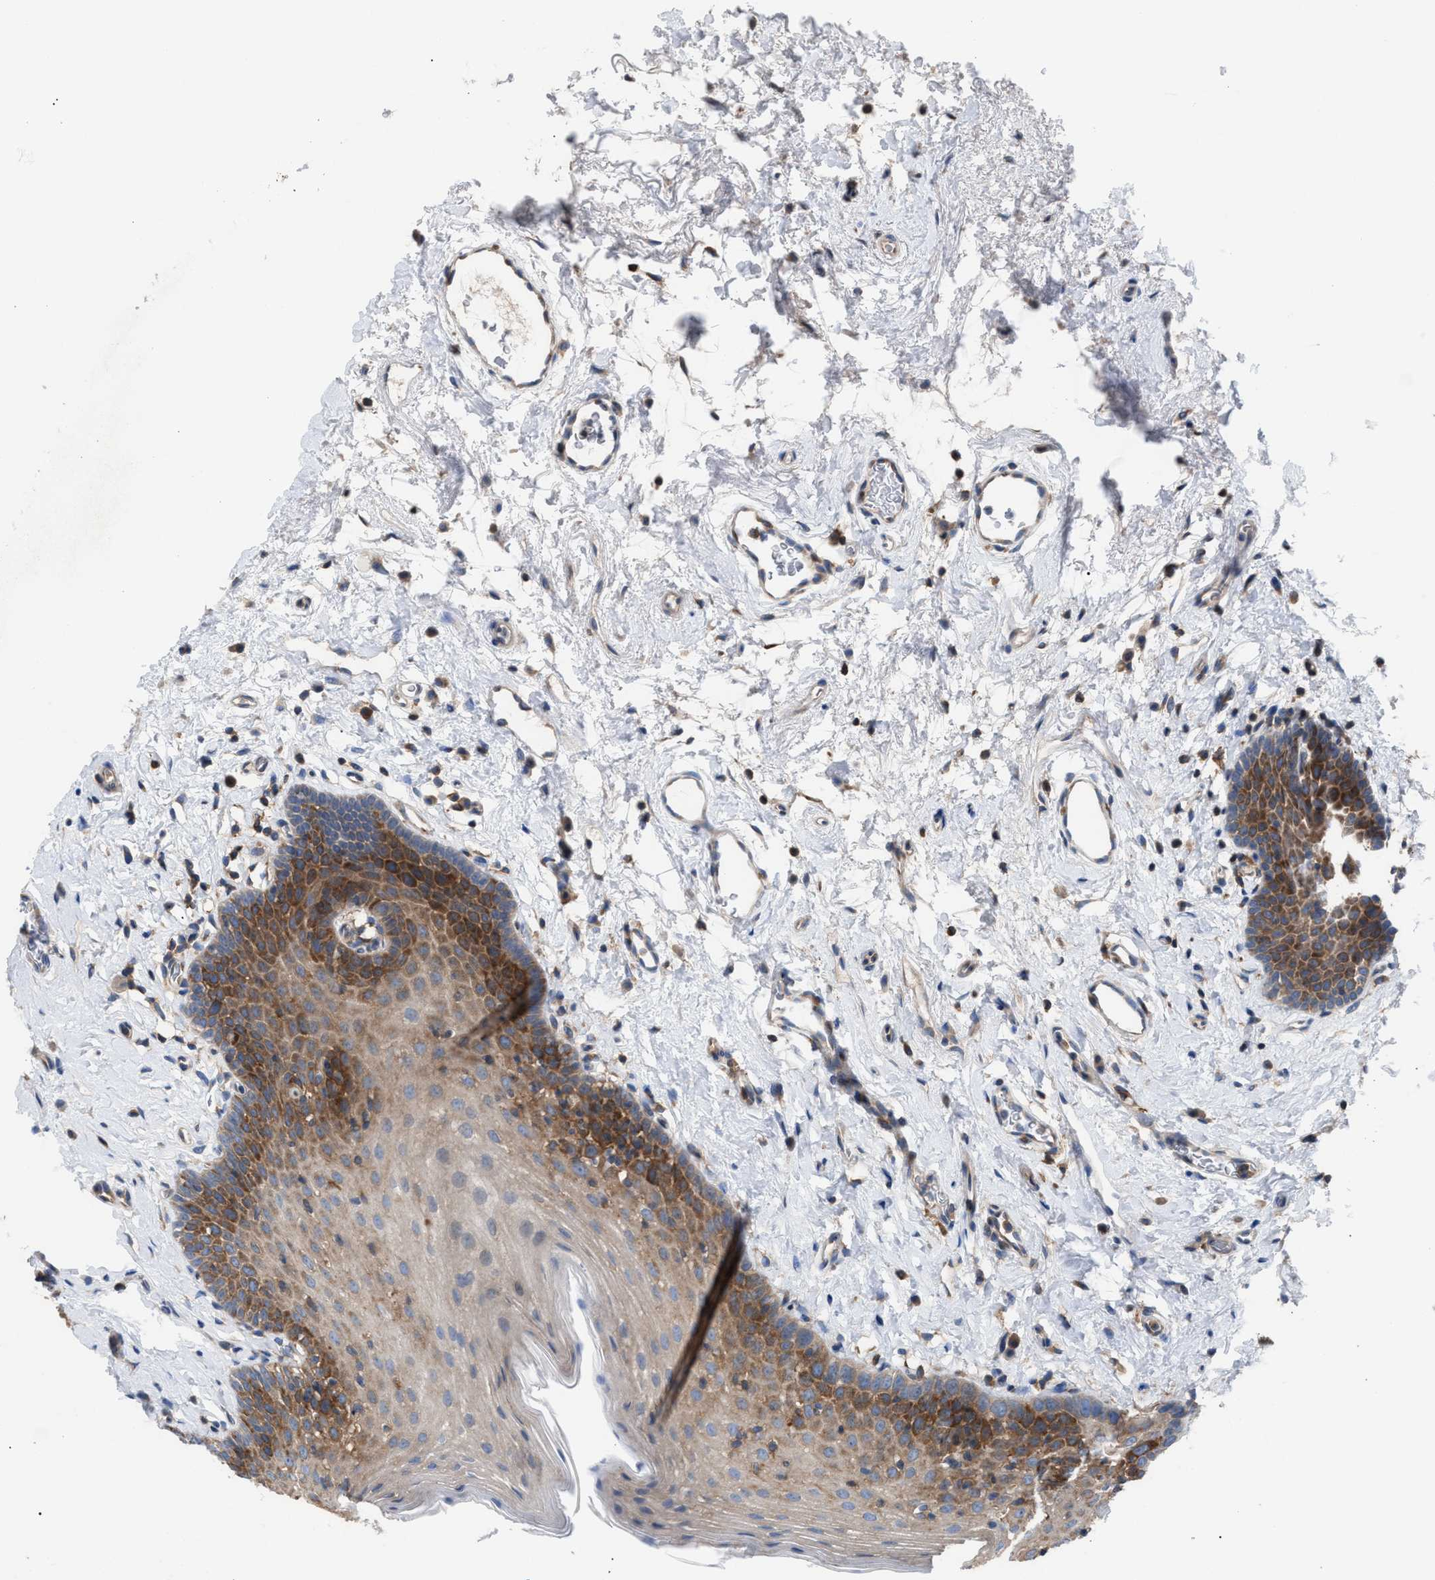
{"staining": {"intensity": "moderate", "quantity": "25%-75%", "location": "cytoplasmic/membranous"}, "tissue": "oral mucosa", "cell_type": "Squamous epithelial cells", "image_type": "normal", "snomed": [{"axis": "morphology", "description": "Normal tissue, NOS"}, {"axis": "topography", "description": "Oral tissue"}], "caption": "Immunohistochemistry (IHC) photomicrograph of normal human oral mucosa stained for a protein (brown), which shows medium levels of moderate cytoplasmic/membranous staining in about 25%-75% of squamous epithelial cells.", "gene": "CDR2L", "patient": {"sex": "male", "age": 66}}